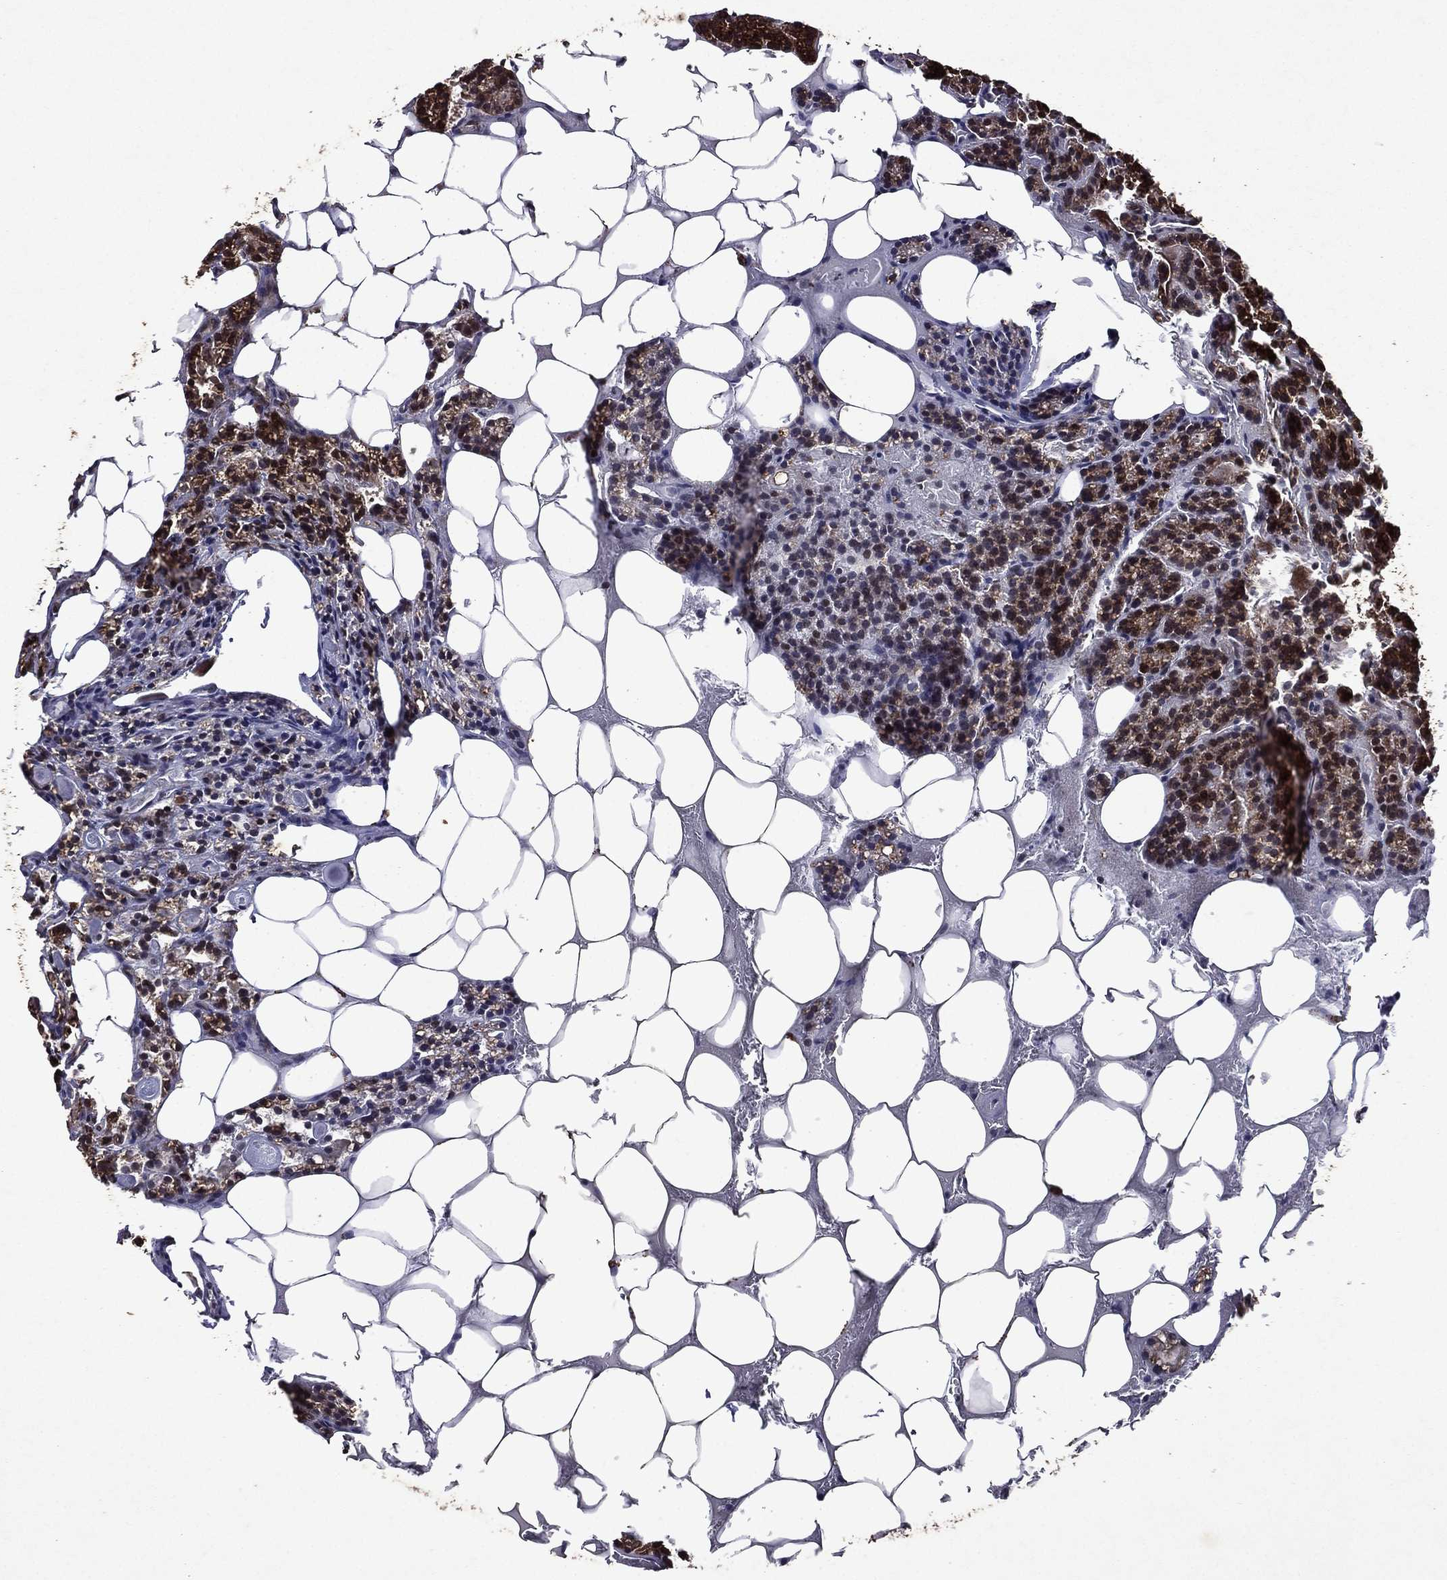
{"staining": {"intensity": "strong", "quantity": "<25%", "location": "cytoplasmic/membranous"}, "tissue": "parathyroid gland", "cell_type": "Glandular cells", "image_type": "normal", "snomed": [{"axis": "morphology", "description": "Normal tissue, NOS"}, {"axis": "topography", "description": "Parathyroid gland"}], "caption": "Glandular cells show medium levels of strong cytoplasmic/membranous positivity in about <25% of cells in normal human parathyroid gland.", "gene": "EIF2B4", "patient": {"sex": "female", "age": 83}}